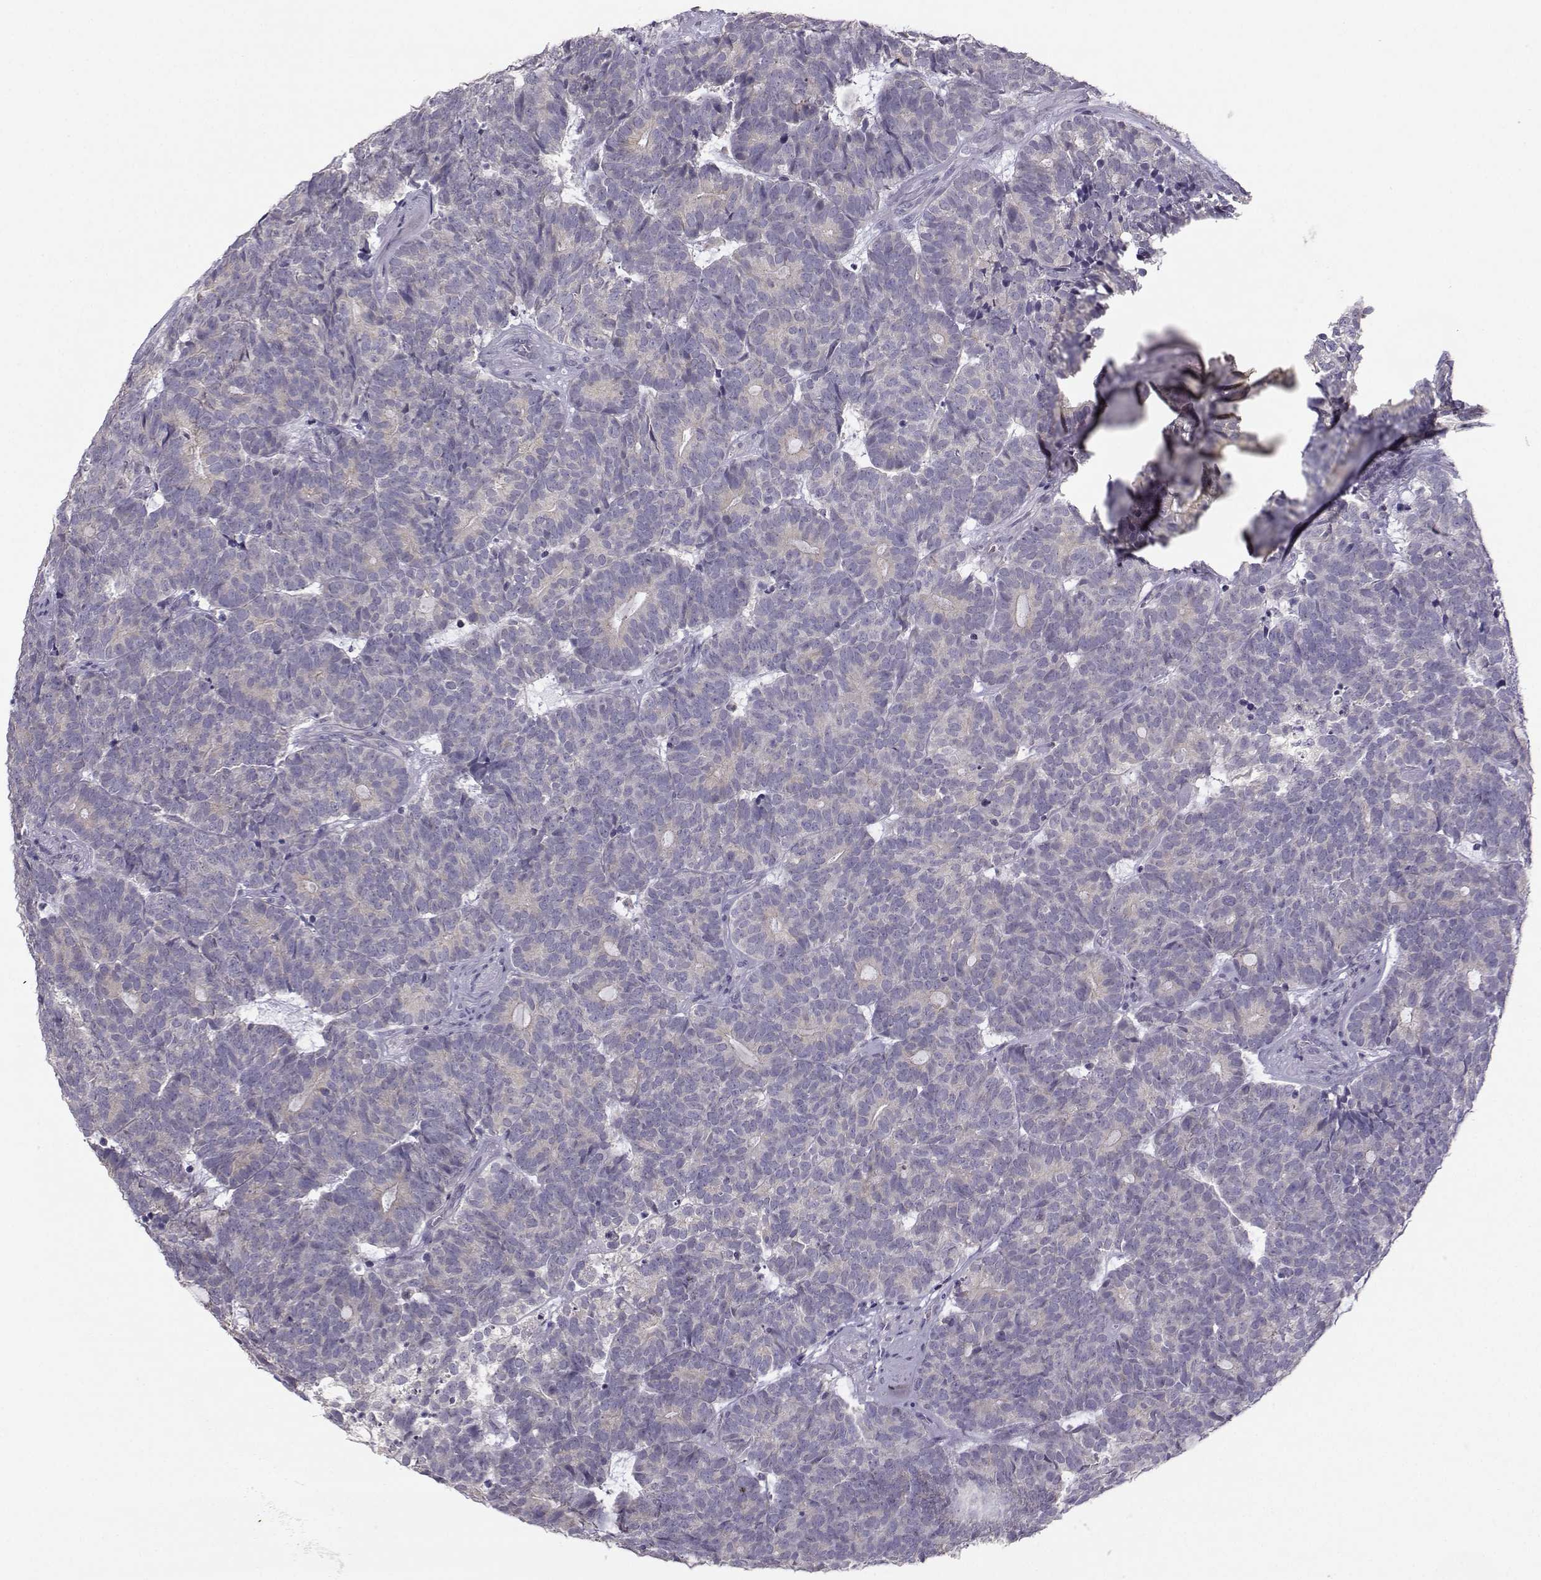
{"staining": {"intensity": "negative", "quantity": "none", "location": "none"}, "tissue": "head and neck cancer", "cell_type": "Tumor cells", "image_type": "cancer", "snomed": [{"axis": "morphology", "description": "Adenocarcinoma, NOS"}, {"axis": "topography", "description": "Head-Neck"}], "caption": "This is an immunohistochemistry photomicrograph of head and neck adenocarcinoma. There is no expression in tumor cells.", "gene": "FCAMR", "patient": {"sex": "female", "age": 81}}